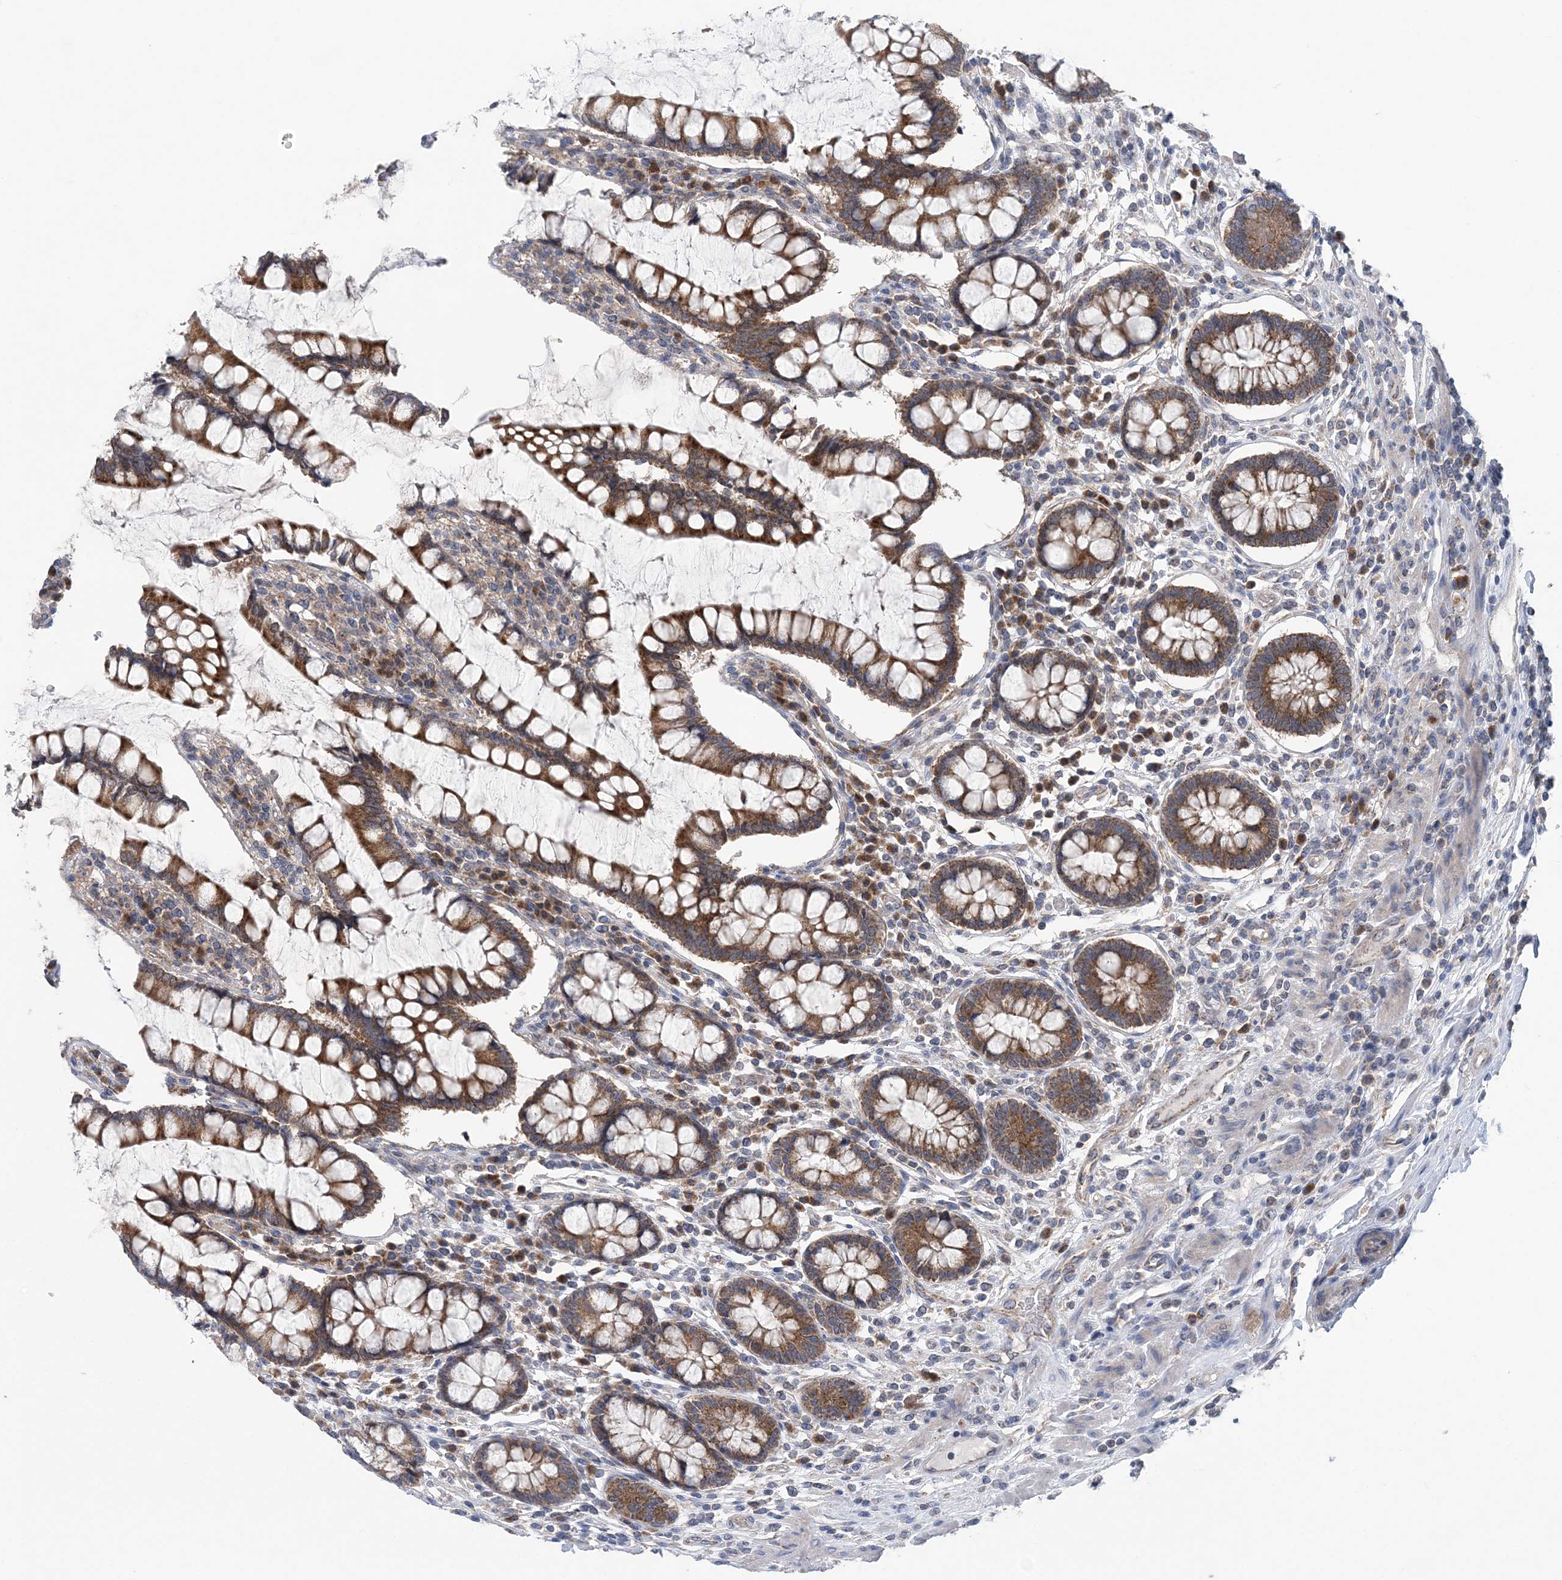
{"staining": {"intensity": "weak", "quantity": ">75%", "location": "cytoplasmic/membranous"}, "tissue": "colon", "cell_type": "Endothelial cells", "image_type": "normal", "snomed": [{"axis": "morphology", "description": "Normal tissue, NOS"}, {"axis": "topography", "description": "Colon"}], "caption": "This photomicrograph demonstrates immunohistochemistry staining of normal human colon, with low weak cytoplasmic/membranous positivity in about >75% of endothelial cells.", "gene": "COPE", "patient": {"sex": "female", "age": 79}}